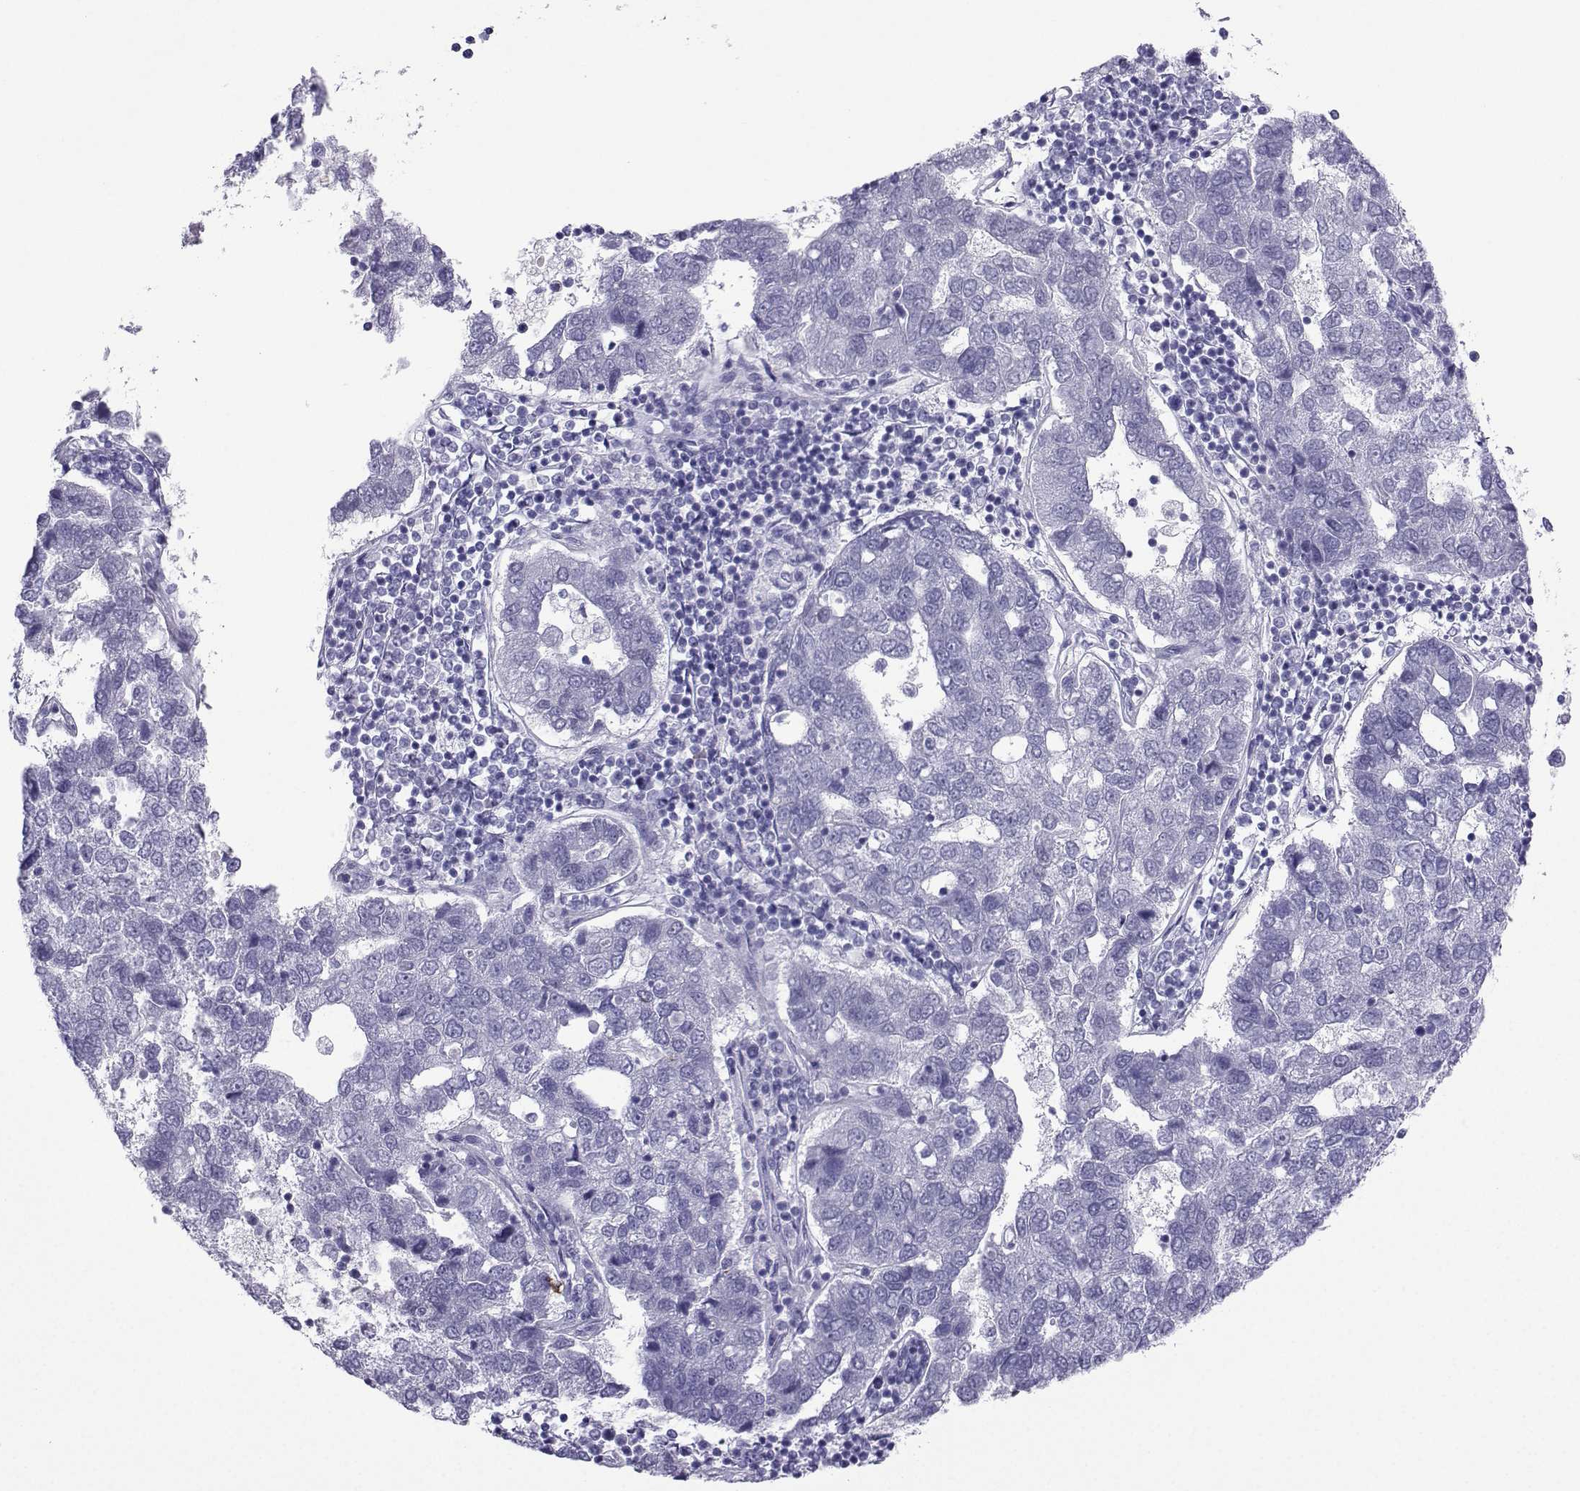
{"staining": {"intensity": "negative", "quantity": "none", "location": "none"}, "tissue": "pancreatic cancer", "cell_type": "Tumor cells", "image_type": "cancer", "snomed": [{"axis": "morphology", "description": "Adenocarcinoma, NOS"}, {"axis": "topography", "description": "Pancreas"}], "caption": "Tumor cells show no significant positivity in adenocarcinoma (pancreatic).", "gene": "LORICRIN", "patient": {"sex": "female", "age": 61}}